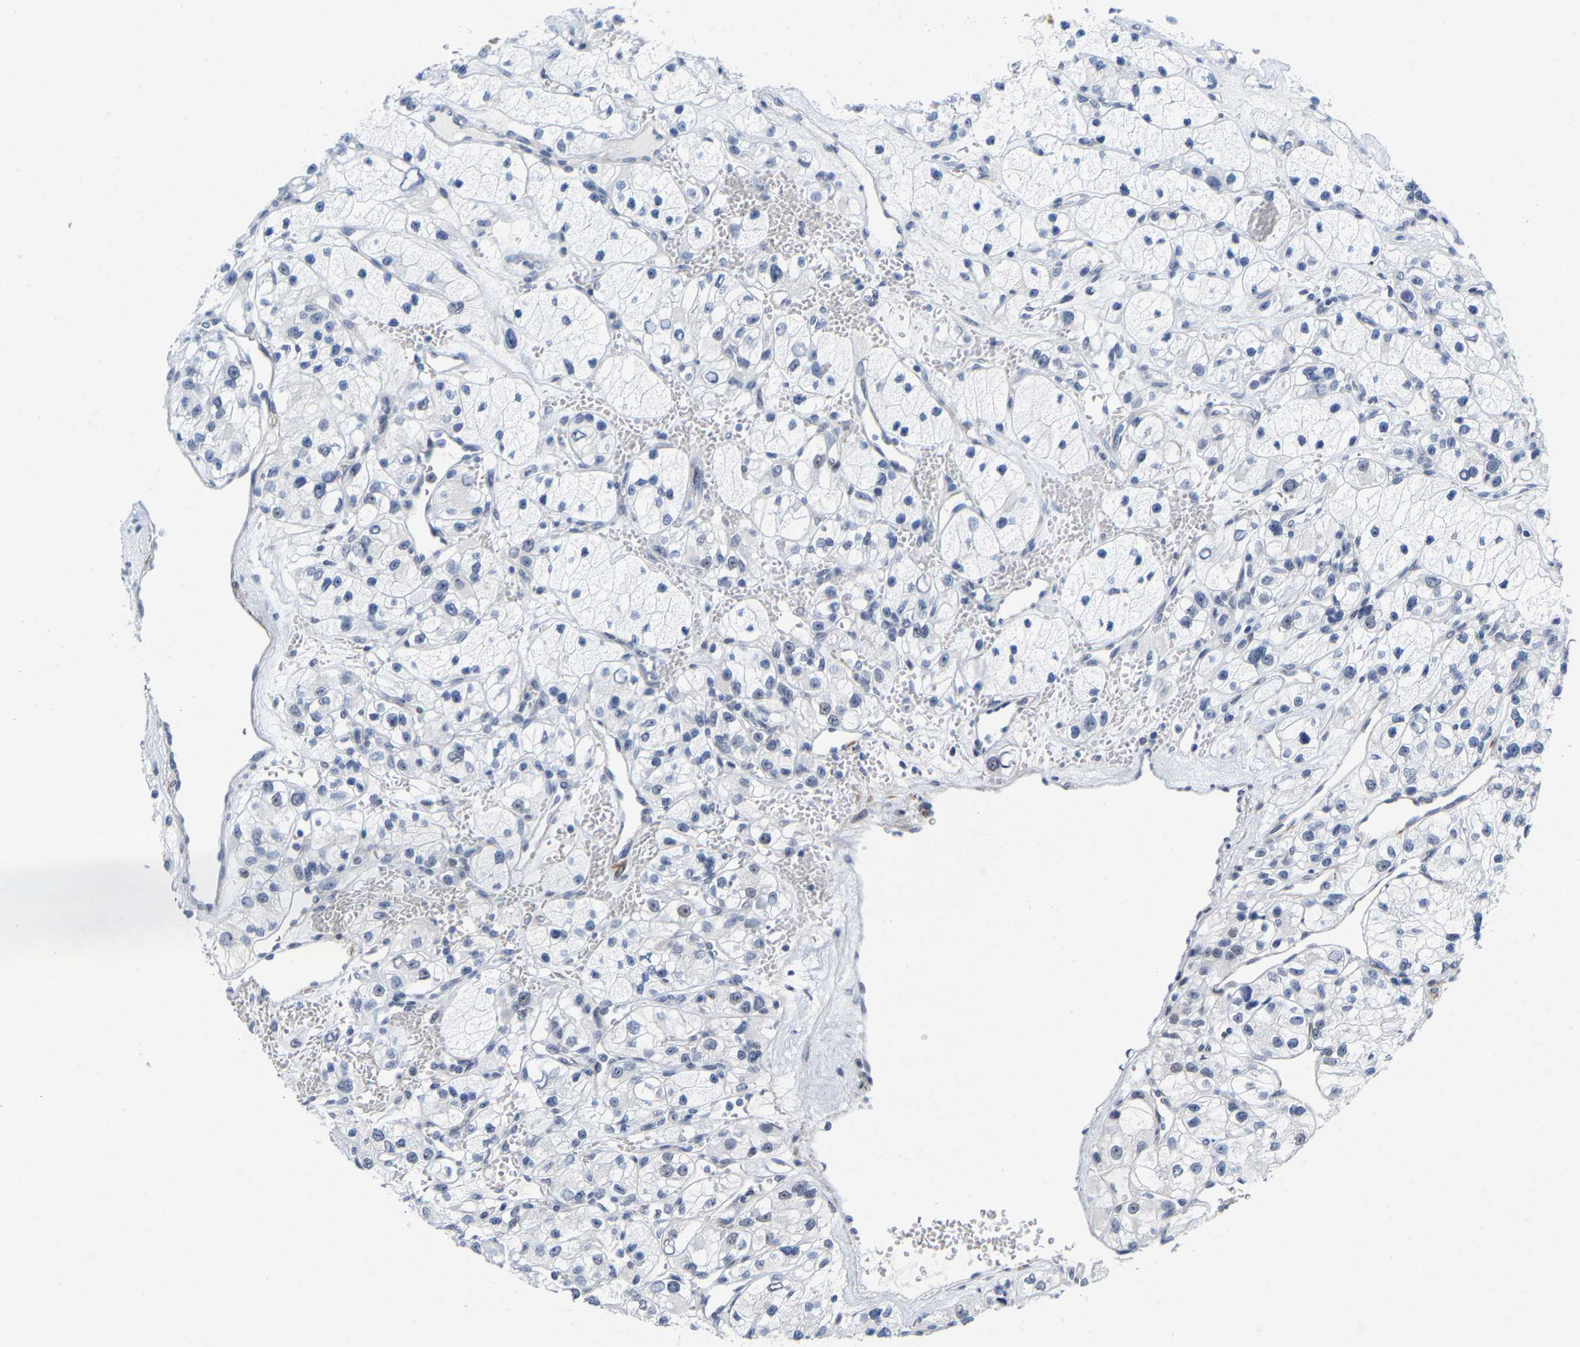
{"staining": {"intensity": "negative", "quantity": "none", "location": "none"}, "tissue": "renal cancer", "cell_type": "Tumor cells", "image_type": "cancer", "snomed": [{"axis": "morphology", "description": "Adenocarcinoma, NOS"}, {"axis": "topography", "description": "Kidney"}], "caption": "There is no significant staining in tumor cells of renal adenocarcinoma.", "gene": "FAM180A", "patient": {"sex": "female", "age": 57}}